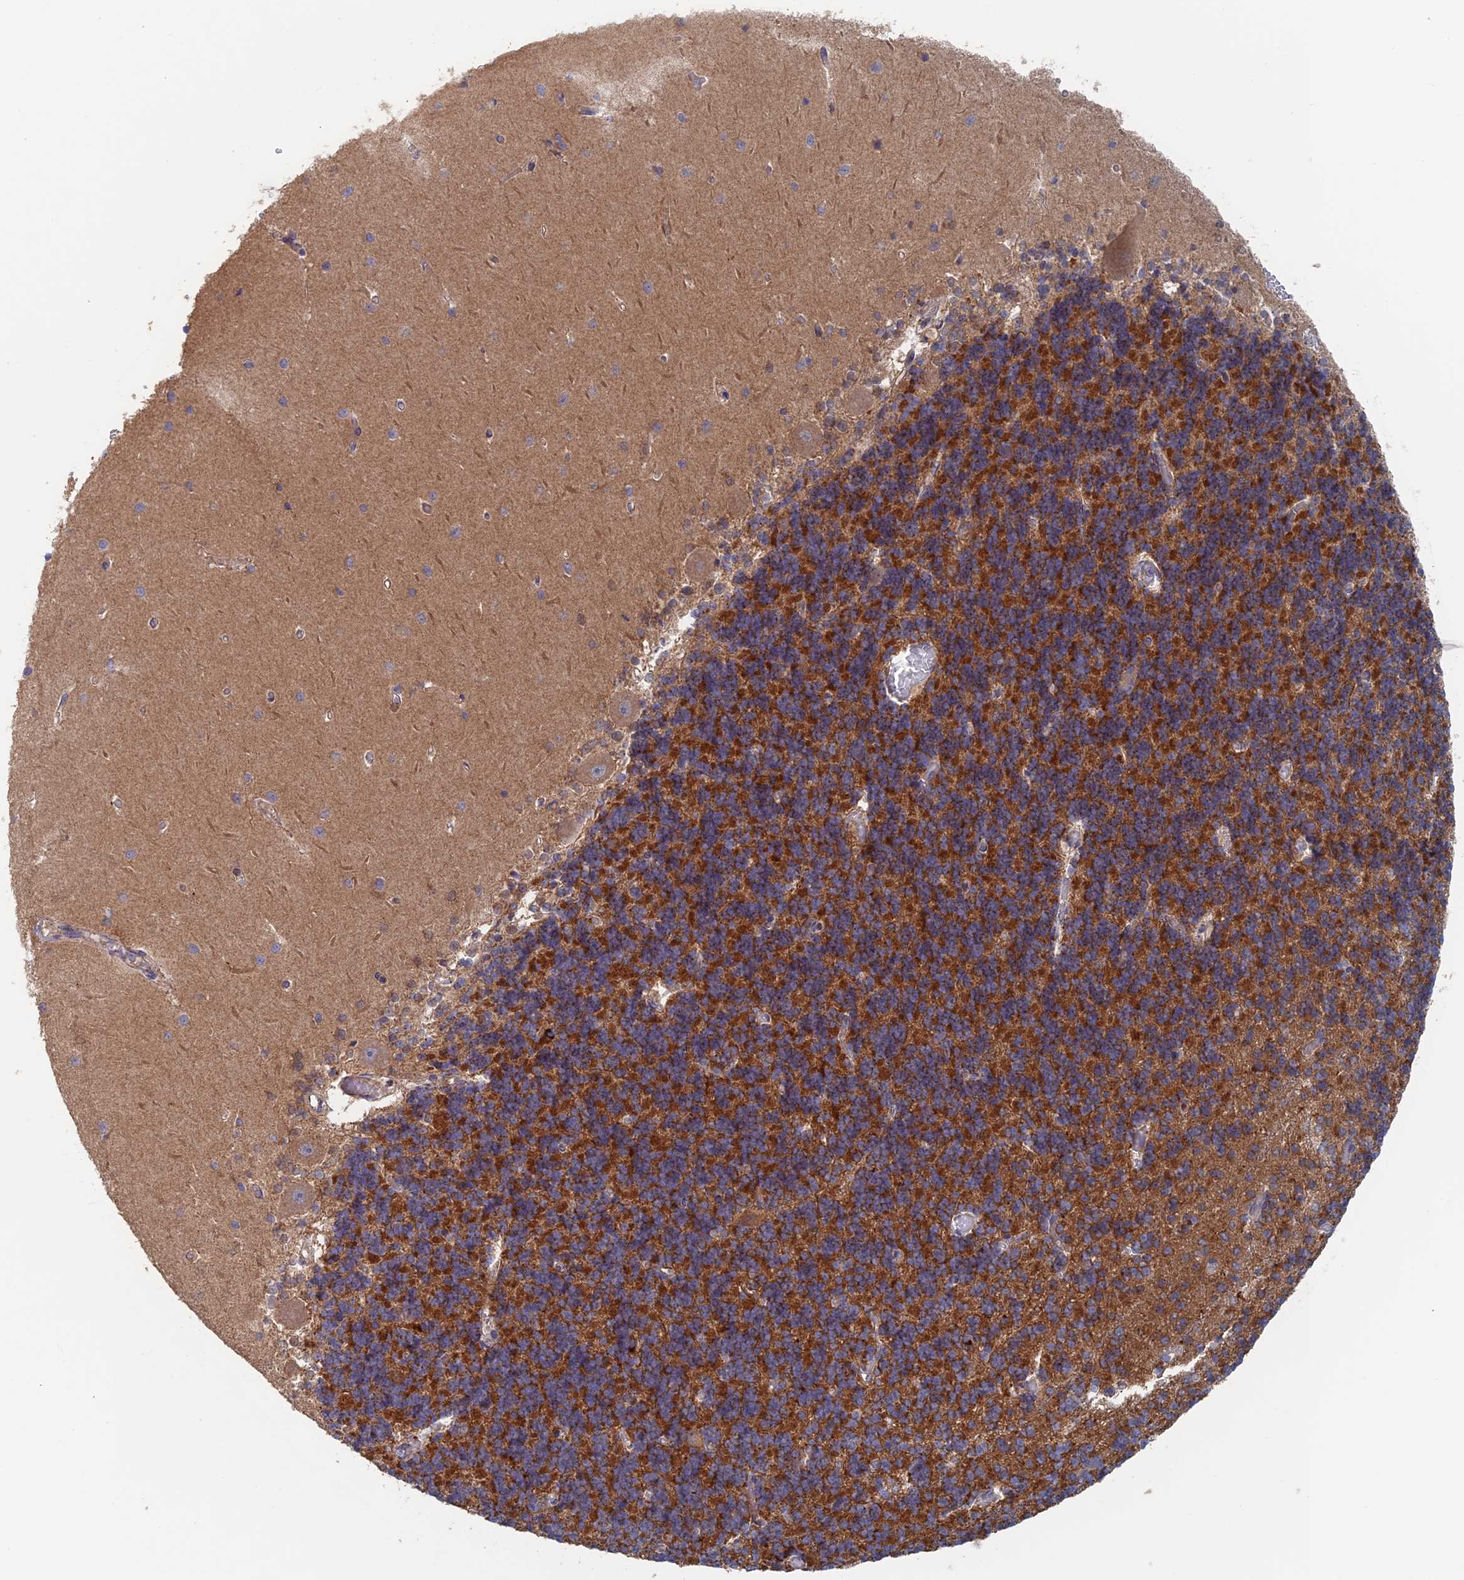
{"staining": {"intensity": "strong", "quantity": "25%-75%", "location": "cytoplasmic/membranous"}, "tissue": "cerebellum", "cell_type": "Cells in granular layer", "image_type": "normal", "snomed": [{"axis": "morphology", "description": "Normal tissue, NOS"}, {"axis": "topography", "description": "Cerebellum"}], "caption": "Protein expression by immunohistochemistry (IHC) displays strong cytoplasmic/membranous staining in approximately 25%-75% of cells in granular layer in normal cerebellum.", "gene": "DTYMK", "patient": {"sex": "male", "age": 37}}